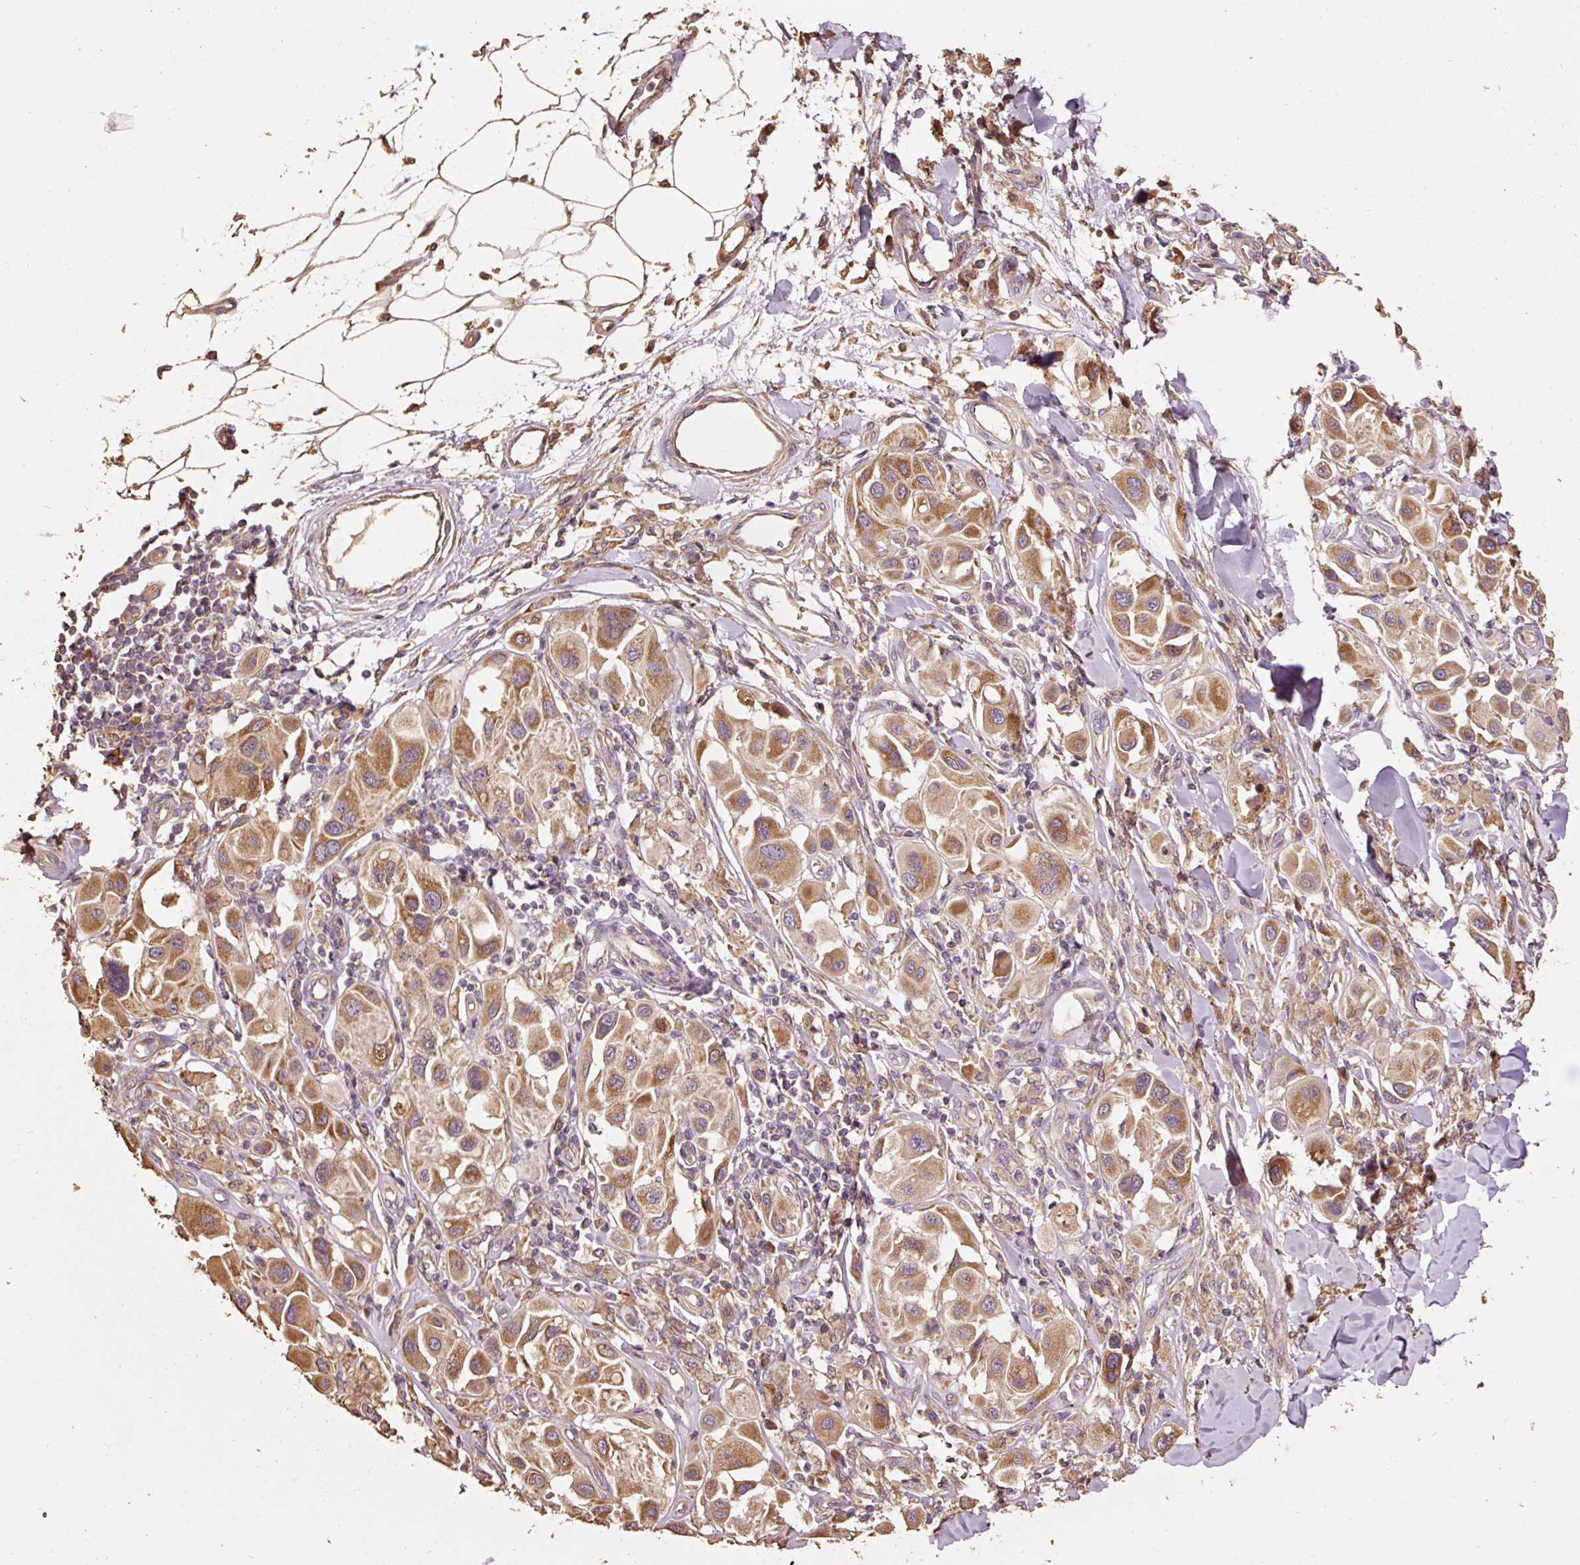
{"staining": {"intensity": "moderate", "quantity": ">75%", "location": "cytoplasmic/membranous"}, "tissue": "melanoma", "cell_type": "Tumor cells", "image_type": "cancer", "snomed": [{"axis": "morphology", "description": "Malignant melanoma, Metastatic site"}, {"axis": "topography", "description": "Skin"}], "caption": "DAB immunohistochemical staining of human melanoma reveals moderate cytoplasmic/membranous protein staining in about >75% of tumor cells.", "gene": "EFHC1", "patient": {"sex": "male", "age": 41}}